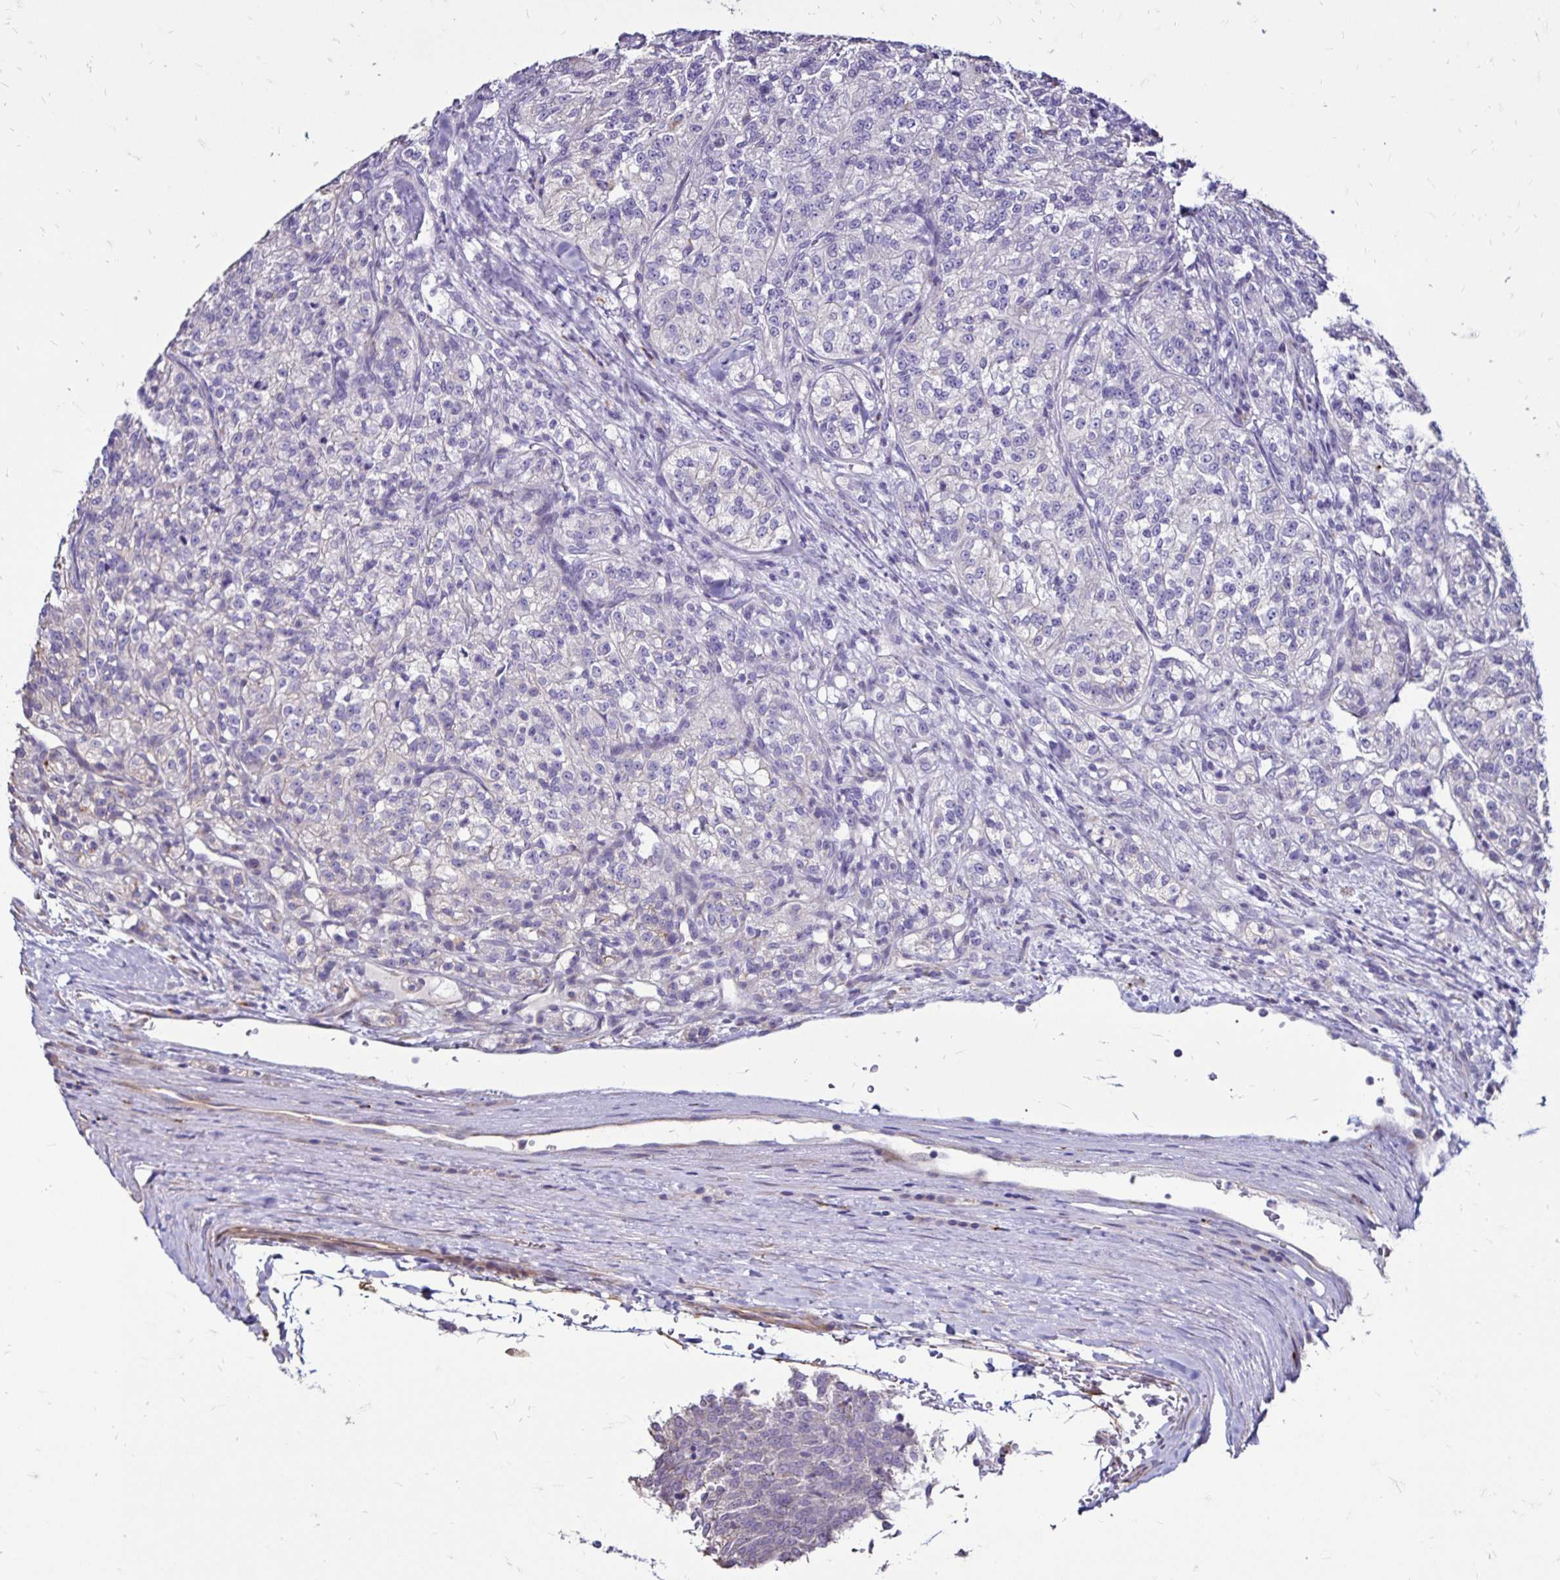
{"staining": {"intensity": "negative", "quantity": "none", "location": "none"}, "tissue": "renal cancer", "cell_type": "Tumor cells", "image_type": "cancer", "snomed": [{"axis": "morphology", "description": "Adenocarcinoma, NOS"}, {"axis": "topography", "description": "Kidney"}], "caption": "Human renal adenocarcinoma stained for a protein using immunohistochemistry exhibits no staining in tumor cells.", "gene": "EVPL", "patient": {"sex": "female", "age": 63}}